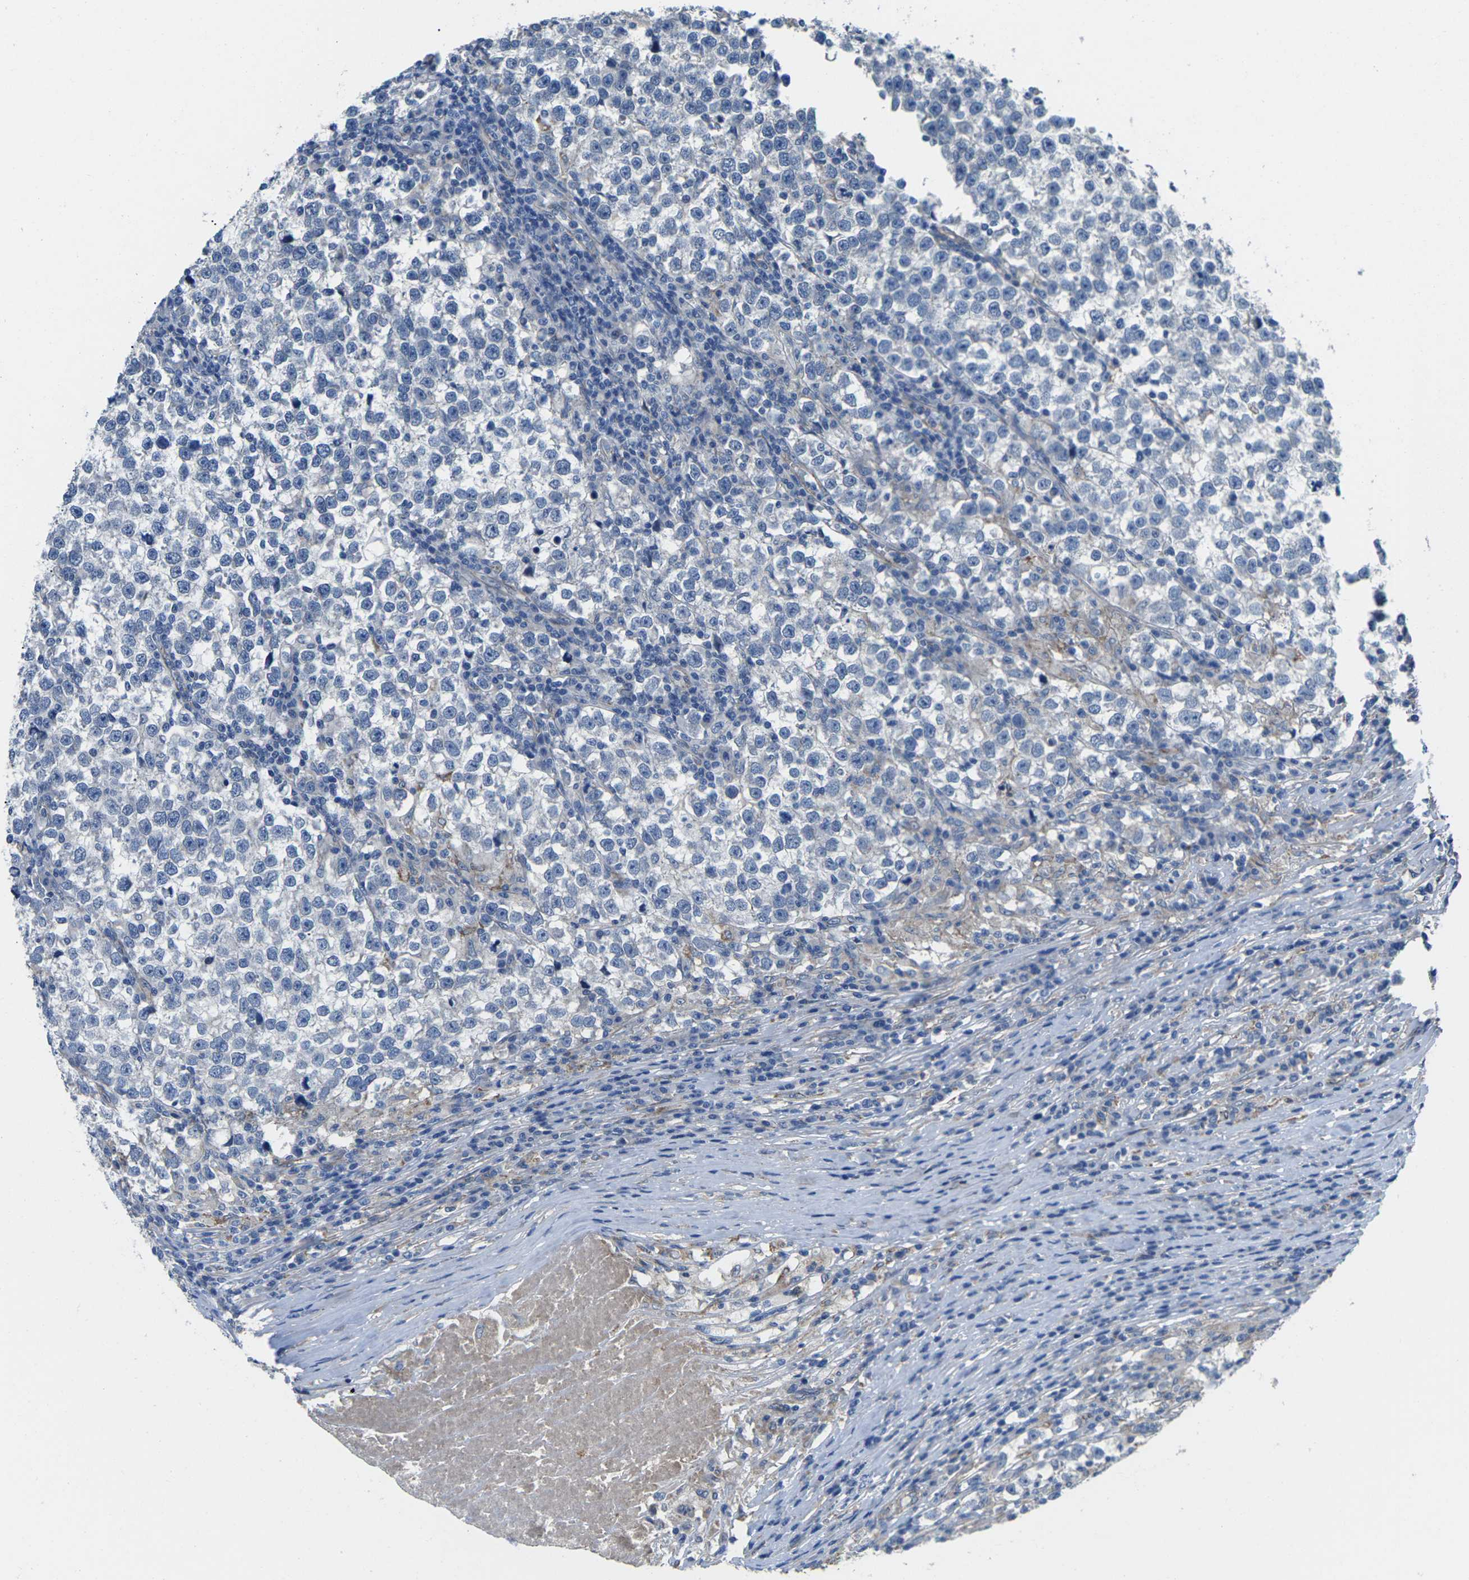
{"staining": {"intensity": "negative", "quantity": "none", "location": "none"}, "tissue": "testis cancer", "cell_type": "Tumor cells", "image_type": "cancer", "snomed": [{"axis": "morphology", "description": "Normal tissue, NOS"}, {"axis": "morphology", "description": "Seminoma, NOS"}, {"axis": "topography", "description": "Testis"}], "caption": "A micrograph of testis cancer stained for a protein exhibits no brown staining in tumor cells.", "gene": "CTNND1", "patient": {"sex": "male", "age": 43}}